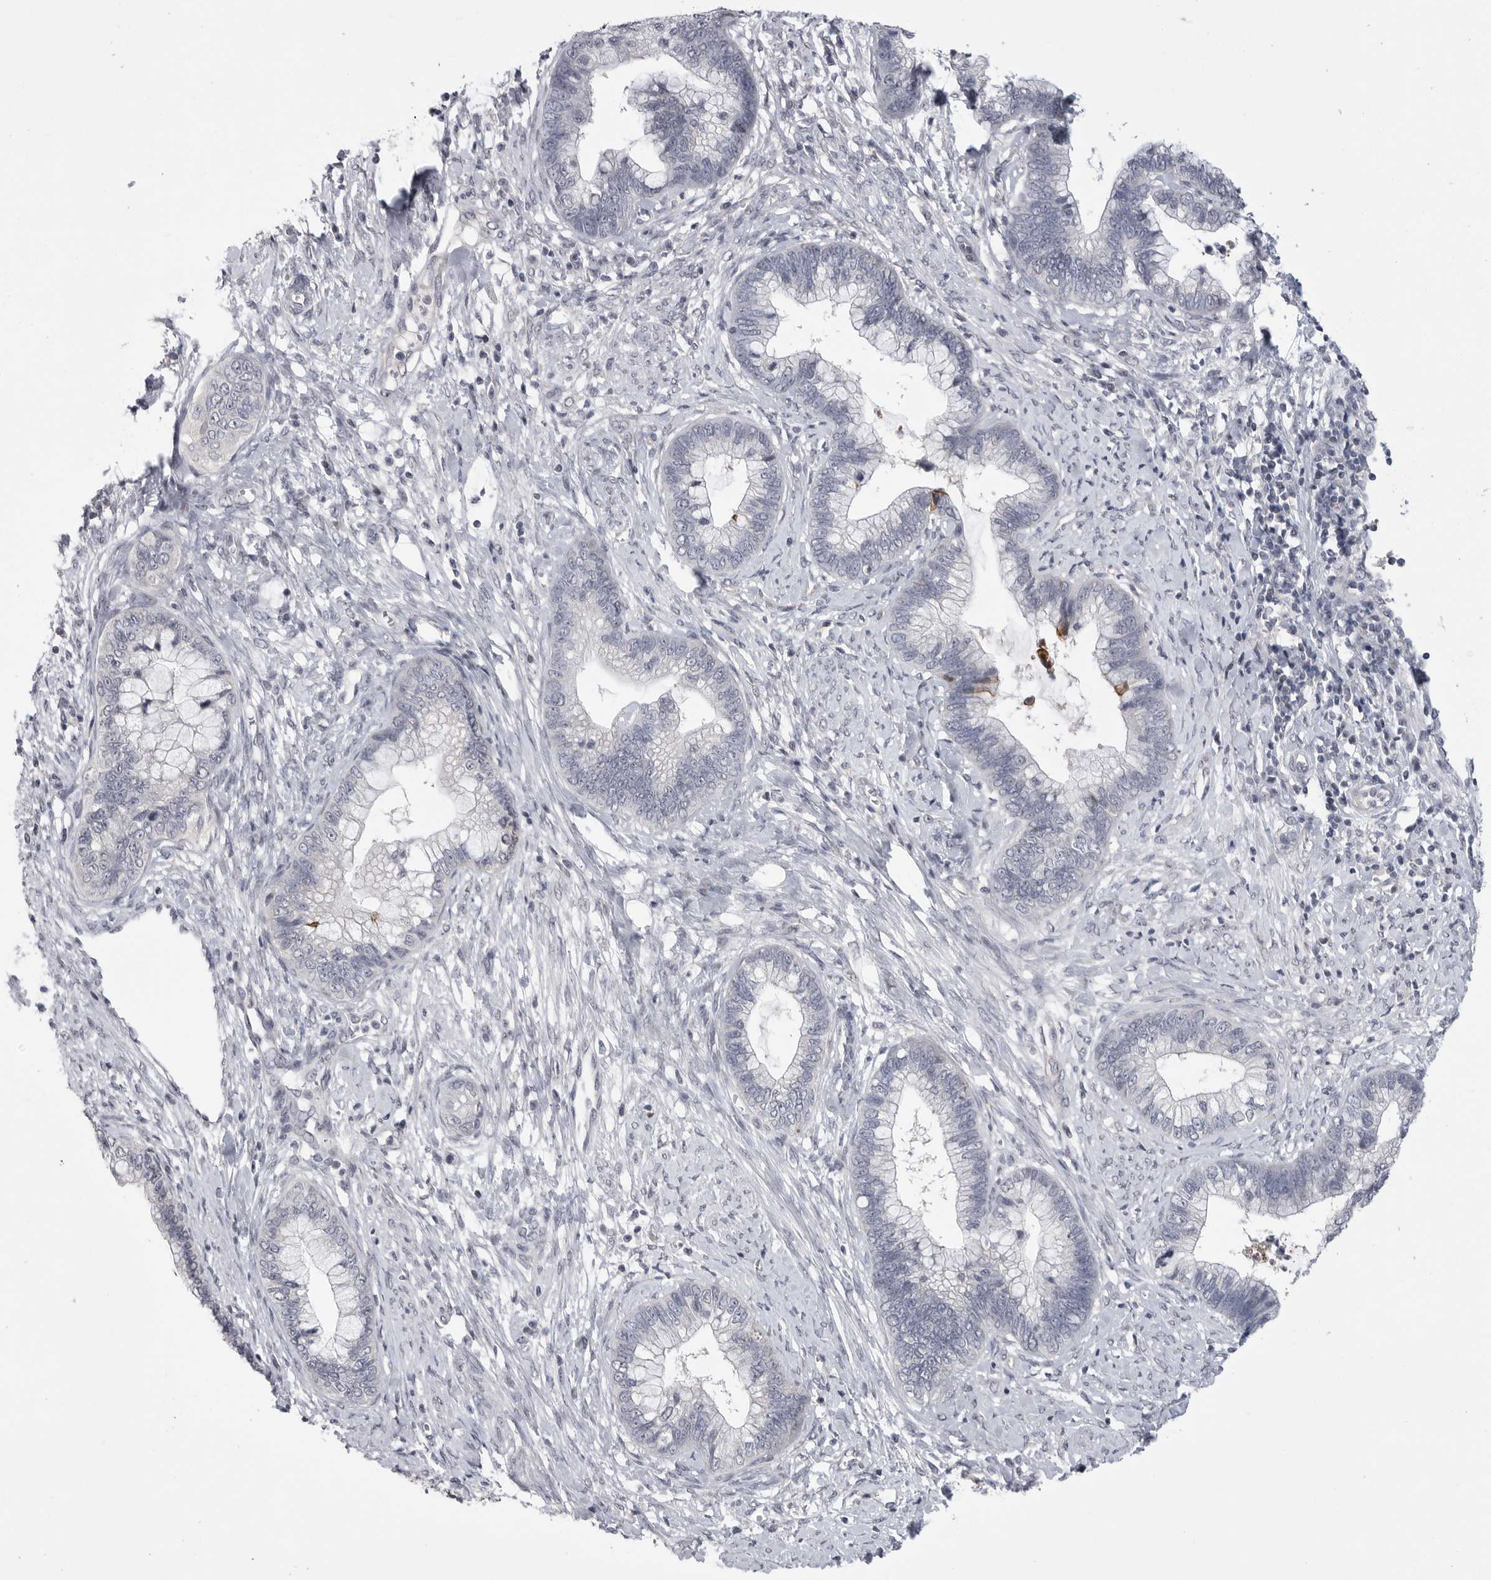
{"staining": {"intensity": "negative", "quantity": "none", "location": "none"}, "tissue": "cervical cancer", "cell_type": "Tumor cells", "image_type": "cancer", "snomed": [{"axis": "morphology", "description": "Adenocarcinoma, NOS"}, {"axis": "topography", "description": "Cervix"}], "caption": "Tumor cells are negative for protein expression in human adenocarcinoma (cervical). (DAB immunohistochemistry with hematoxylin counter stain).", "gene": "FBXO43", "patient": {"sex": "female", "age": 44}}